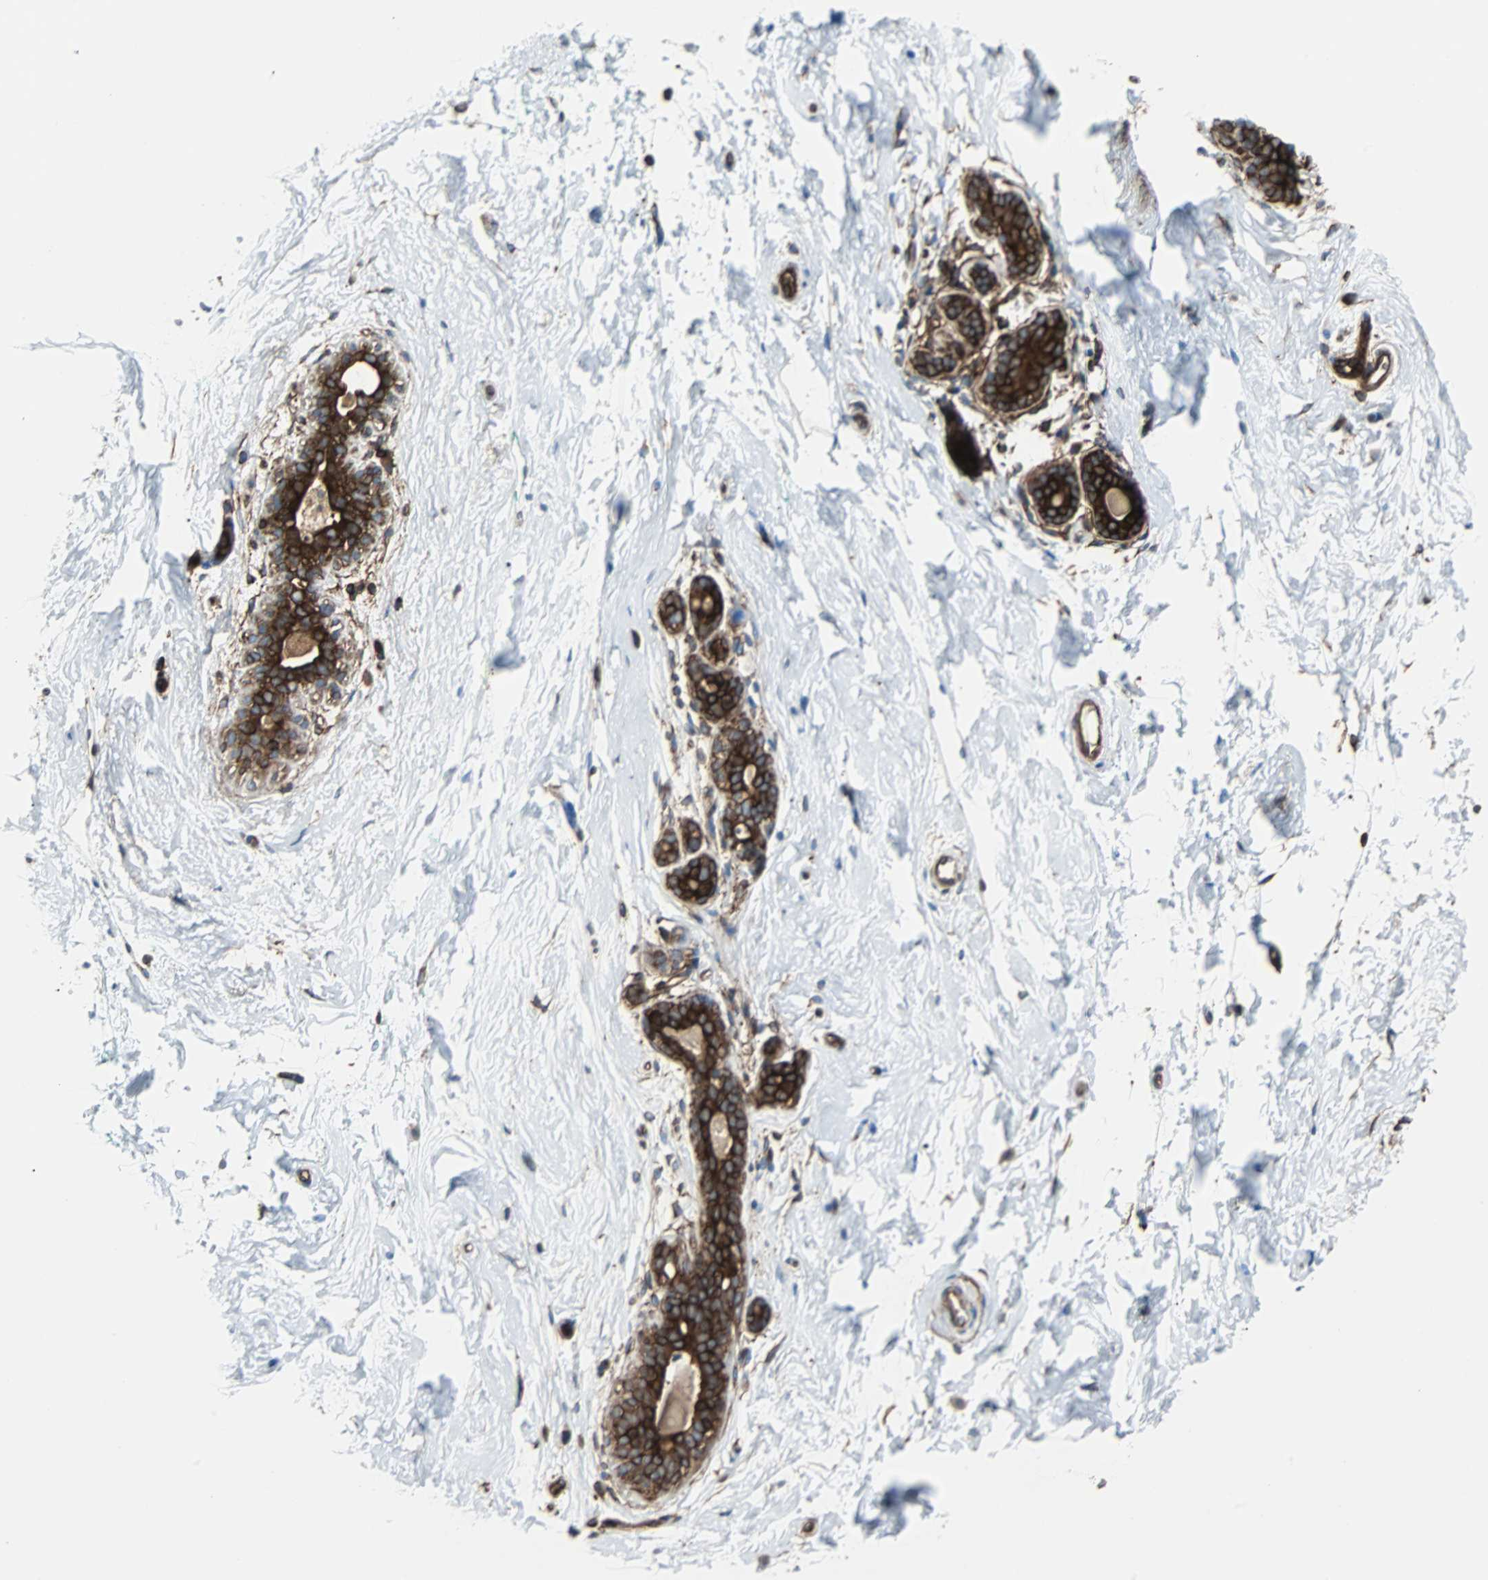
{"staining": {"intensity": "weak", "quantity": ">75%", "location": "cytoplasmic/membranous"}, "tissue": "breast", "cell_type": "Adipocytes", "image_type": "normal", "snomed": [{"axis": "morphology", "description": "Normal tissue, NOS"}, {"axis": "topography", "description": "Breast"}], "caption": "Protein expression by immunohistochemistry (IHC) displays weak cytoplasmic/membranous positivity in about >75% of adipocytes in unremarkable breast.", "gene": "RELA", "patient": {"sex": "female", "age": 52}}